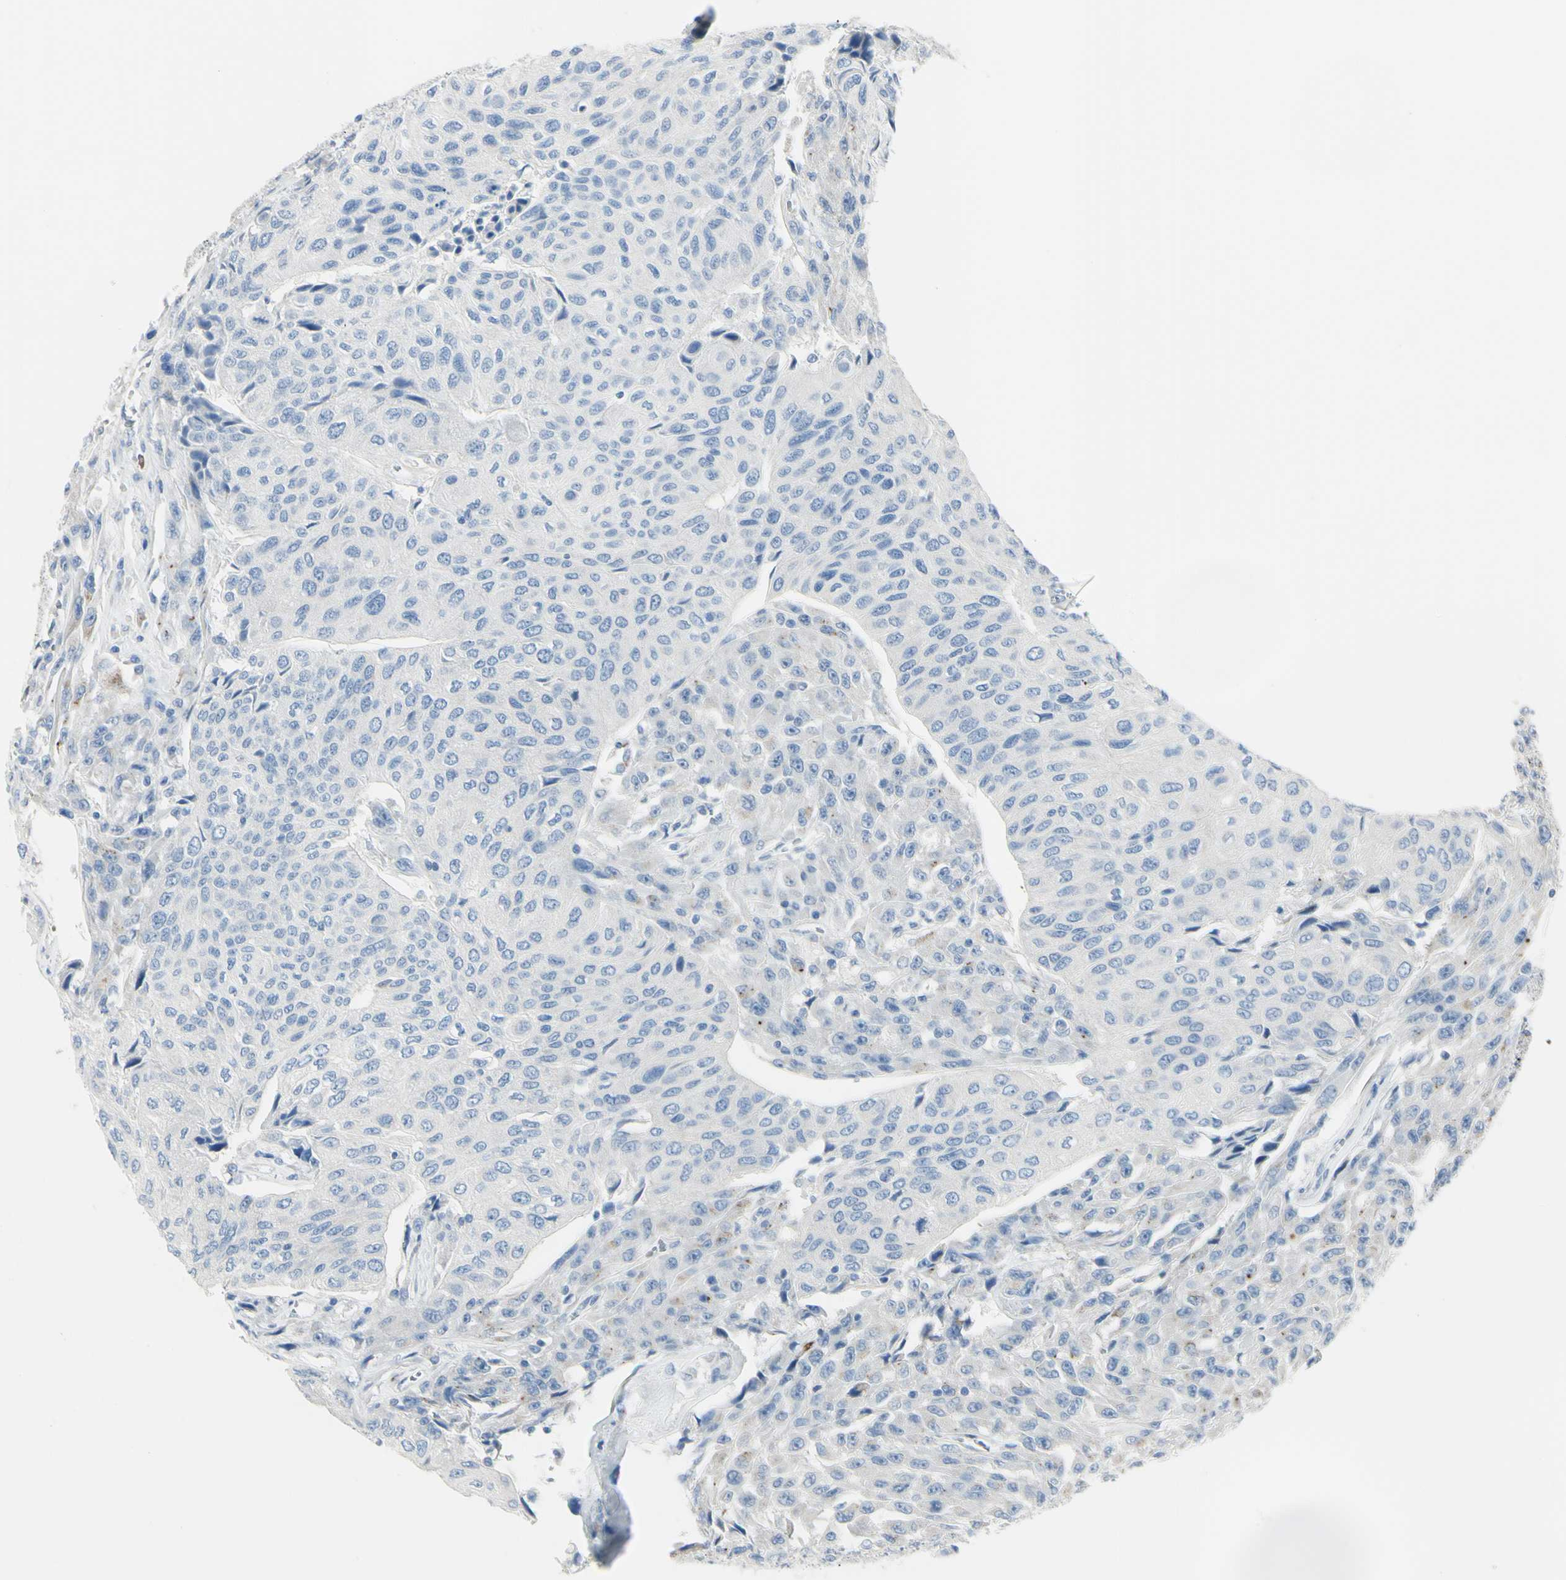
{"staining": {"intensity": "negative", "quantity": "none", "location": "none"}, "tissue": "urothelial cancer", "cell_type": "Tumor cells", "image_type": "cancer", "snomed": [{"axis": "morphology", "description": "Urothelial carcinoma, High grade"}, {"axis": "topography", "description": "Urinary bladder"}], "caption": "A histopathology image of human urothelial cancer is negative for staining in tumor cells. (Immunohistochemistry, brightfield microscopy, high magnification).", "gene": "NCBP2L", "patient": {"sex": "male", "age": 66}}